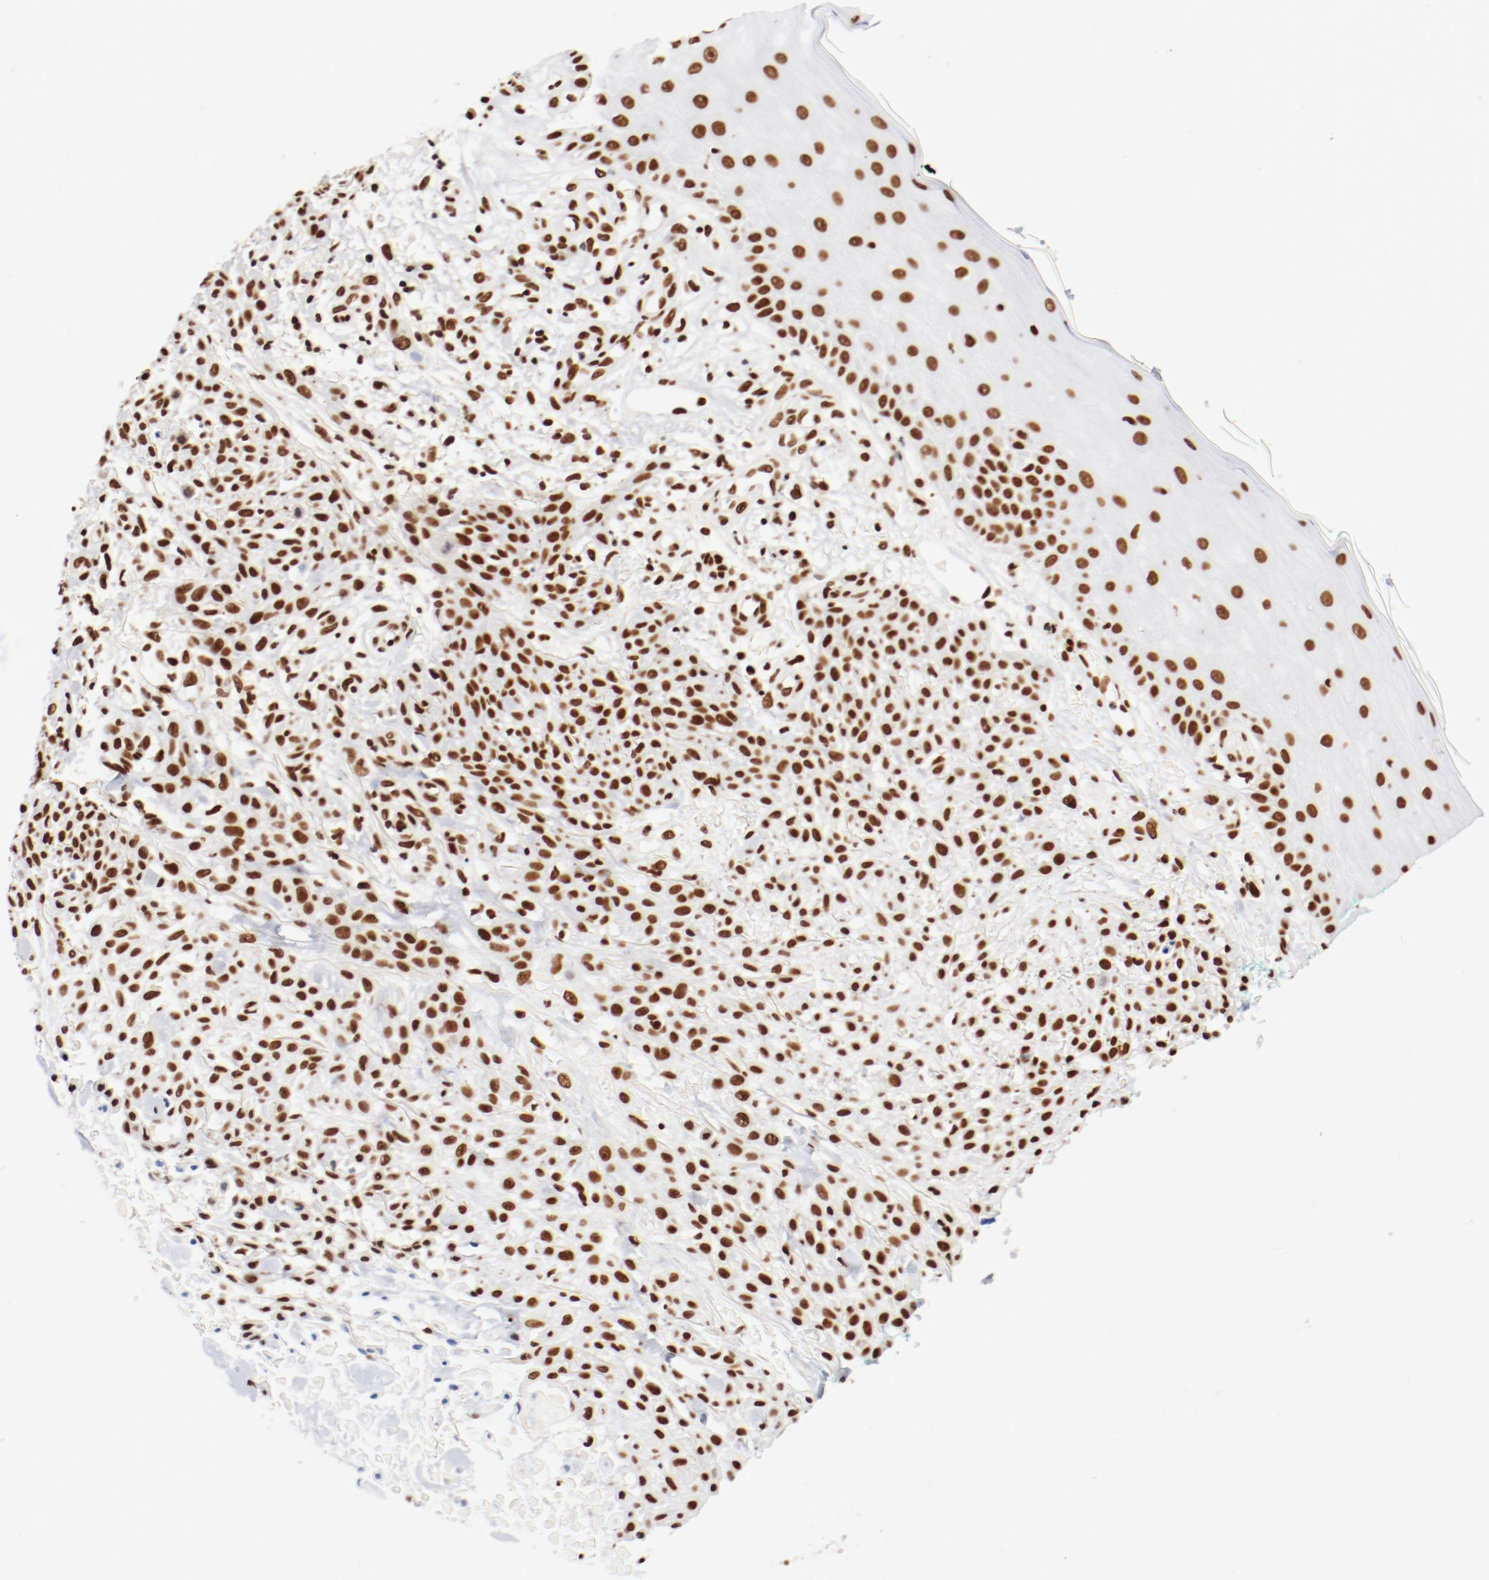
{"staining": {"intensity": "strong", "quantity": ">75%", "location": "nuclear"}, "tissue": "skin cancer", "cell_type": "Tumor cells", "image_type": "cancer", "snomed": [{"axis": "morphology", "description": "Squamous cell carcinoma, NOS"}, {"axis": "topography", "description": "Skin"}], "caption": "Approximately >75% of tumor cells in squamous cell carcinoma (skin) display strong nuclear protein staining as visualized by brown immunohistochemical staining.", "gene": "CTBP1", "patient": {"sex": "female", "age": 42}}